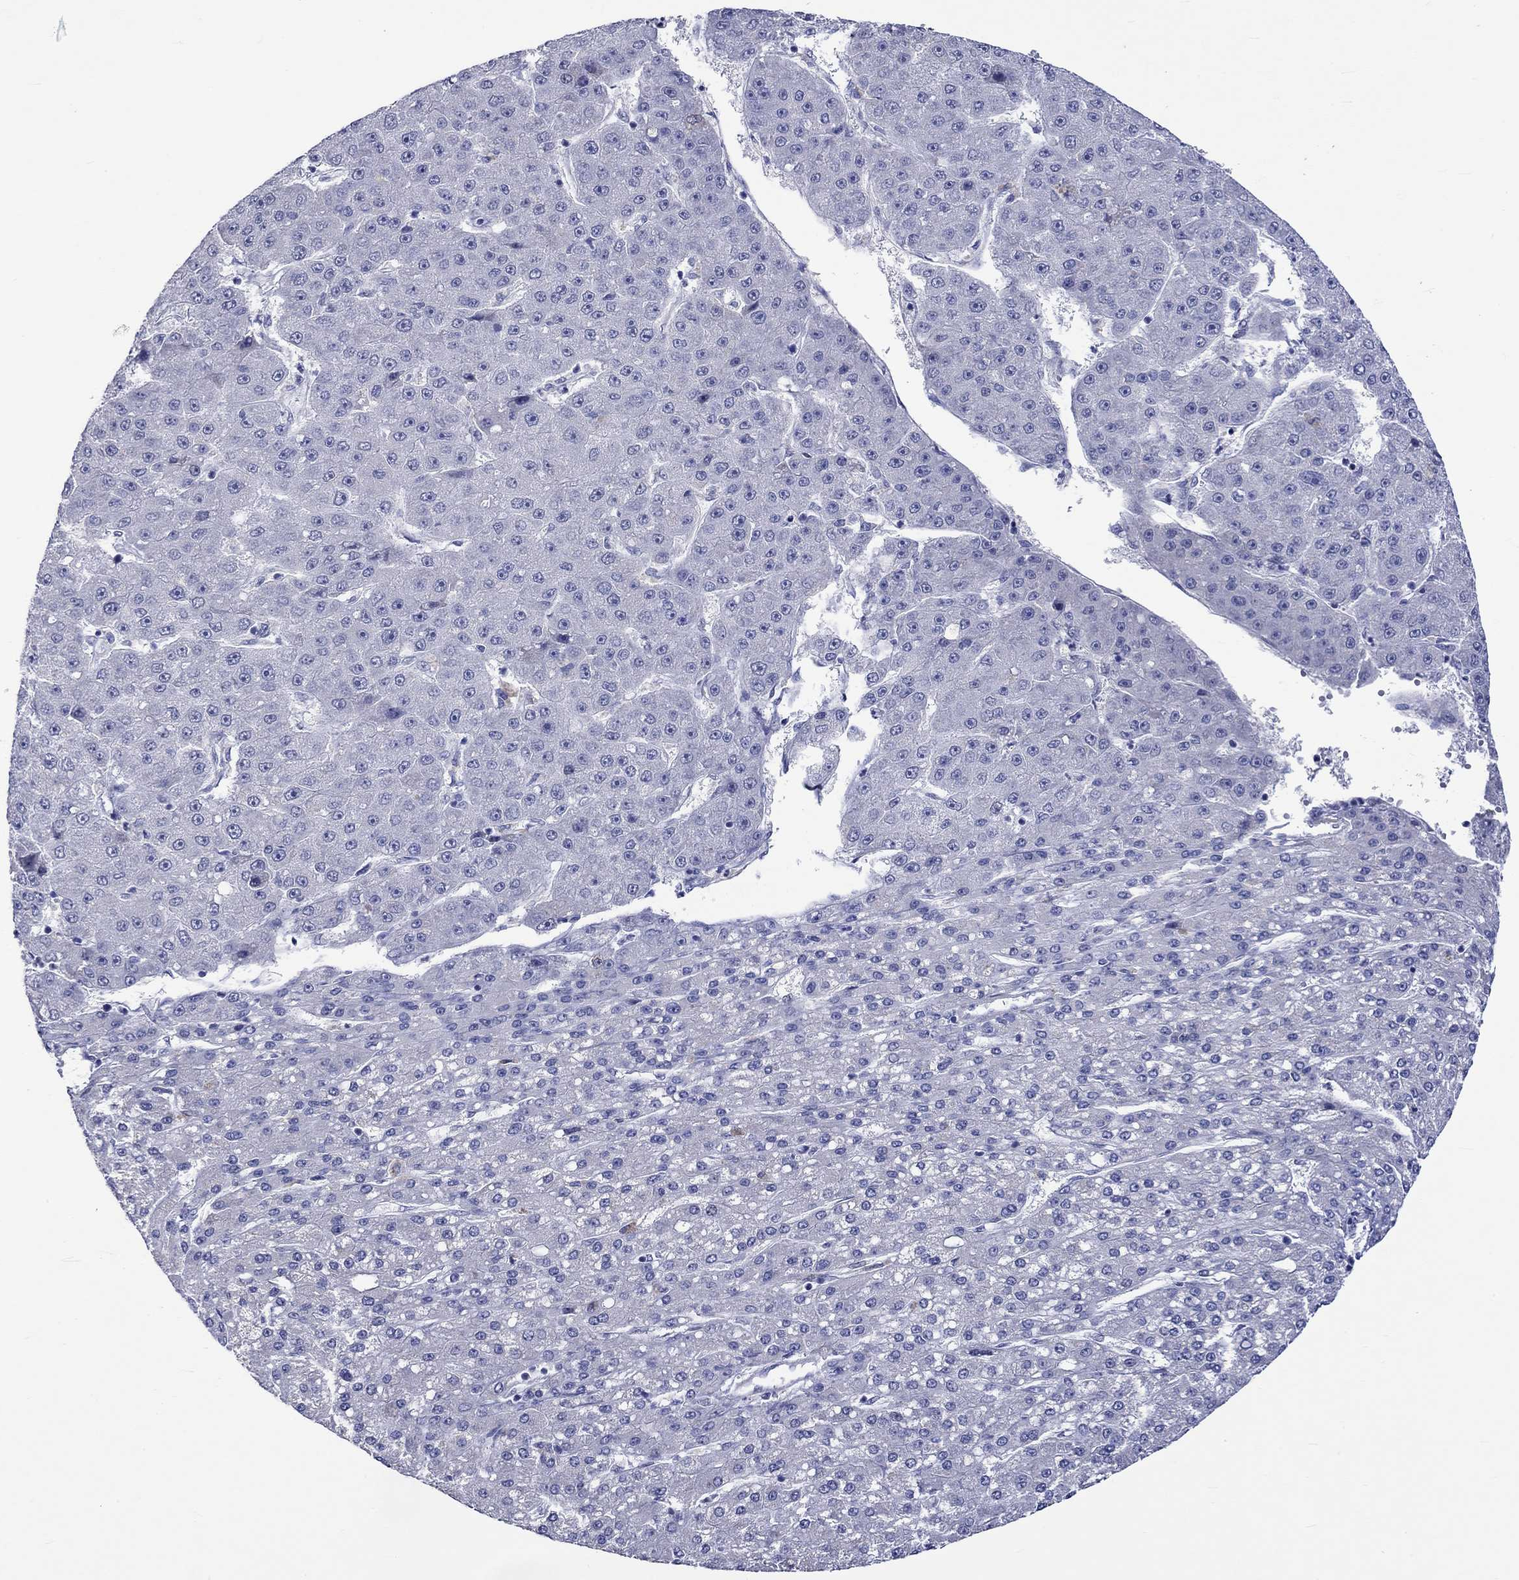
{"staining": {"intensity": "negative", "quantity": "none", "location": "none"}, "tissue": "liver cancer", "cell_type": "Tumor cells", "image_type": "cancer", "snomed": [{"axis": "morphology", "description": "Carcinoma, Hepatocellular, NOS"}, {"axis": "topography", "description": "Liver"}], "caption": "Liver cancer was stained to show a protein in brown. There is no significant positivity in tumor cells. Brightfield microscopy of IHC stained with DAB (3,3'-diaminobenzidine) (brown) and hematoxylin (blue), captured at high magnification.", "gene": "CRYAB", "patient": {"sex": "male", "age": 67}}